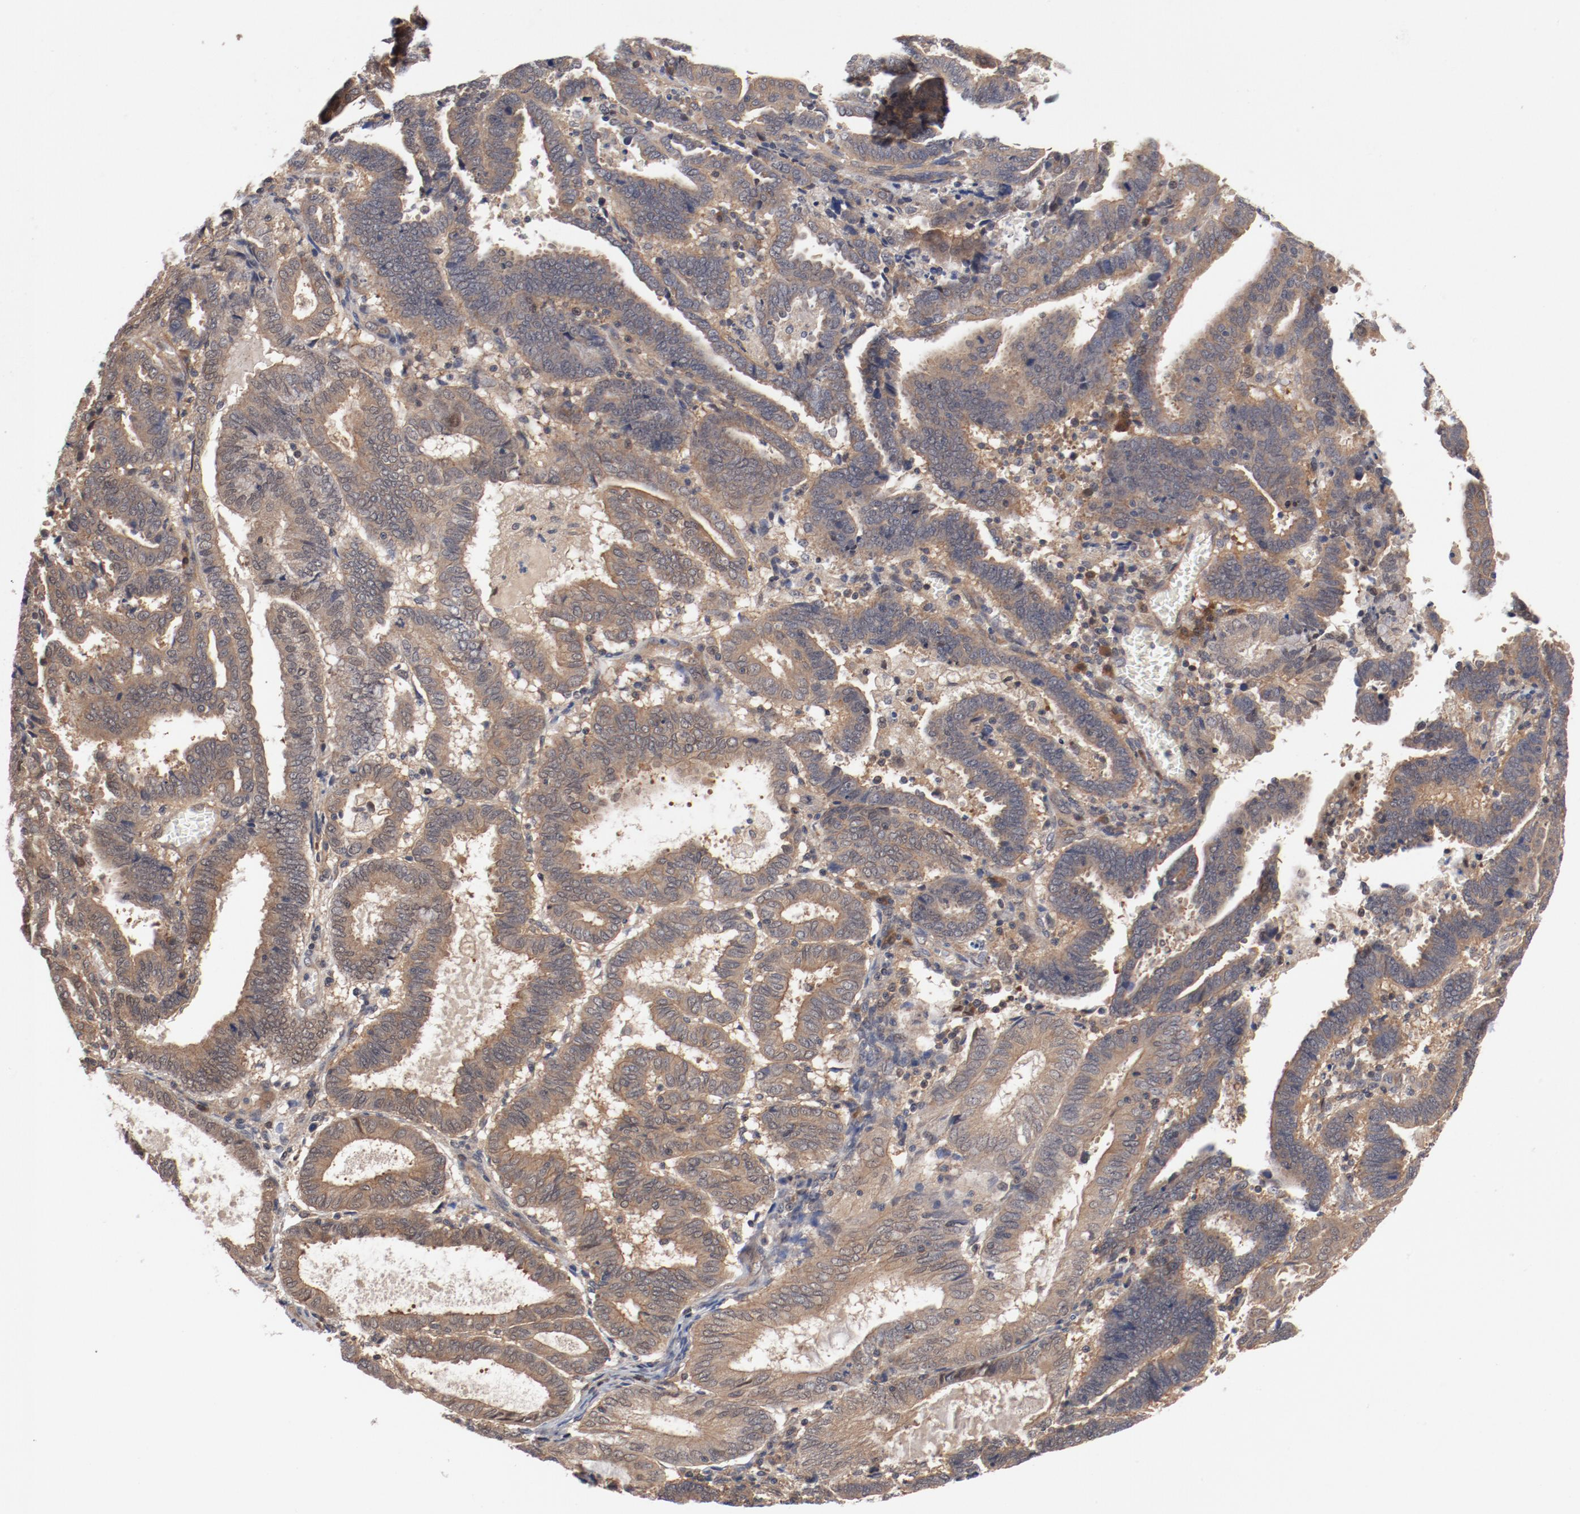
{"staining": {"intensity": "weak", "quantity": ">75%", "location": "cytoplasmic/membranous"}, "tissue": "endometrial cancer", "cell_type": "Tumor cells", "image_type": "cancer", "snomed": [{"axis": "morphology", "description": "Adenocarcinoma, NOS"}, {"axis": "topography", "description": "Uterus"}], "caption": "IHC (DAB (3,3'-diaminobenzidine)) staining of endometrial cancer (adenocarcinoma) displays weak cytoplasmic/membranous protein expression in about >75% of tumor cells.", "gene": "PITPNM2", "patient": {"sex": "female", "age": 83}}